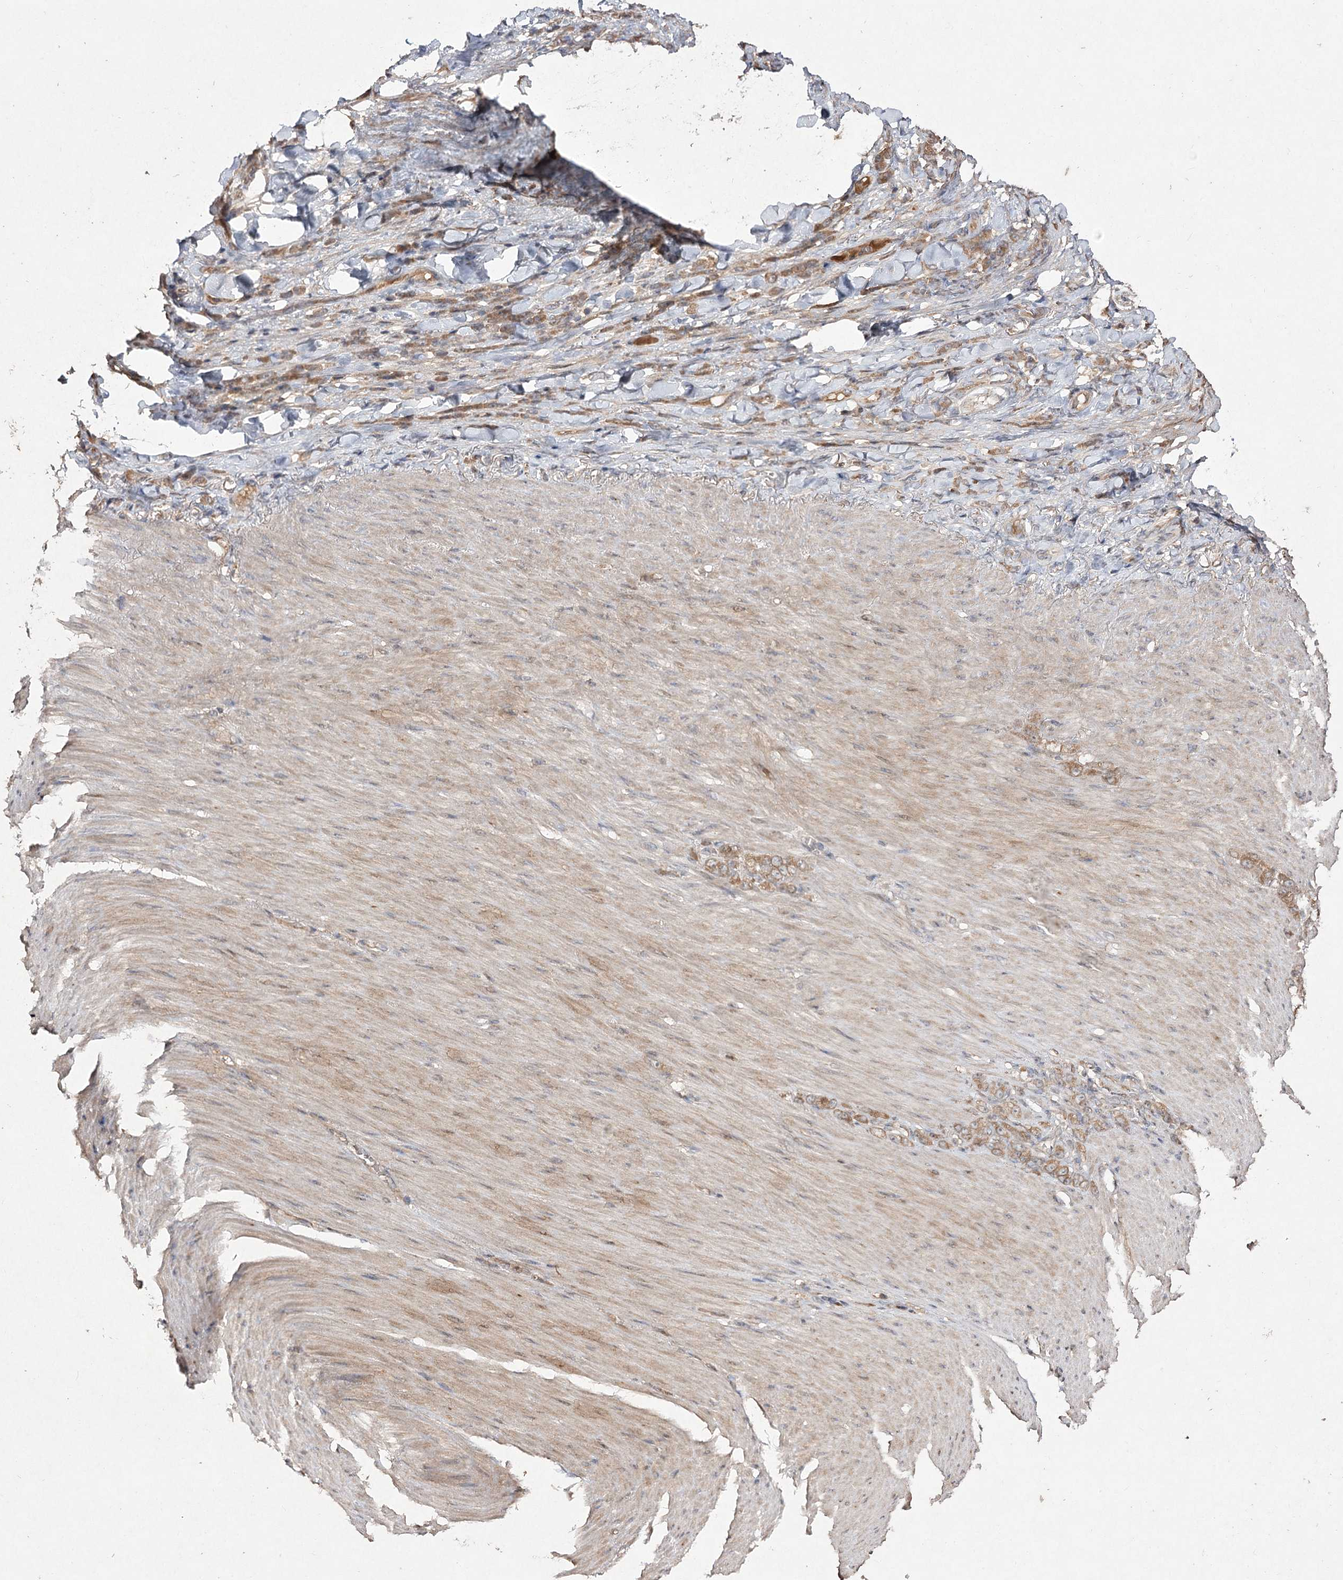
{"staining": {"intensity": "moderate", "quantity": ">75%", "location": "cytoplasmic/membranous"}, "tissue": "stomach cancer", "cell_type": "Tumor cells", "image_type": "cancer", "snomed": [{"axis": "morphology", "description": "Normal tissue, NOS"}, {"axis": "morphology", "description": "Adenocarcinoma, NOS"}, {"axis": "topography", "description": "Stomach"}], "caption": "Protein analysis of stomach cancer (adenocarcinoma) tissue displays moderate cytoplasmic/membranous positivity in about >75% of tumor cells.", "gene": "FANCL", "patient": {"sex": "male", "age": 82}}